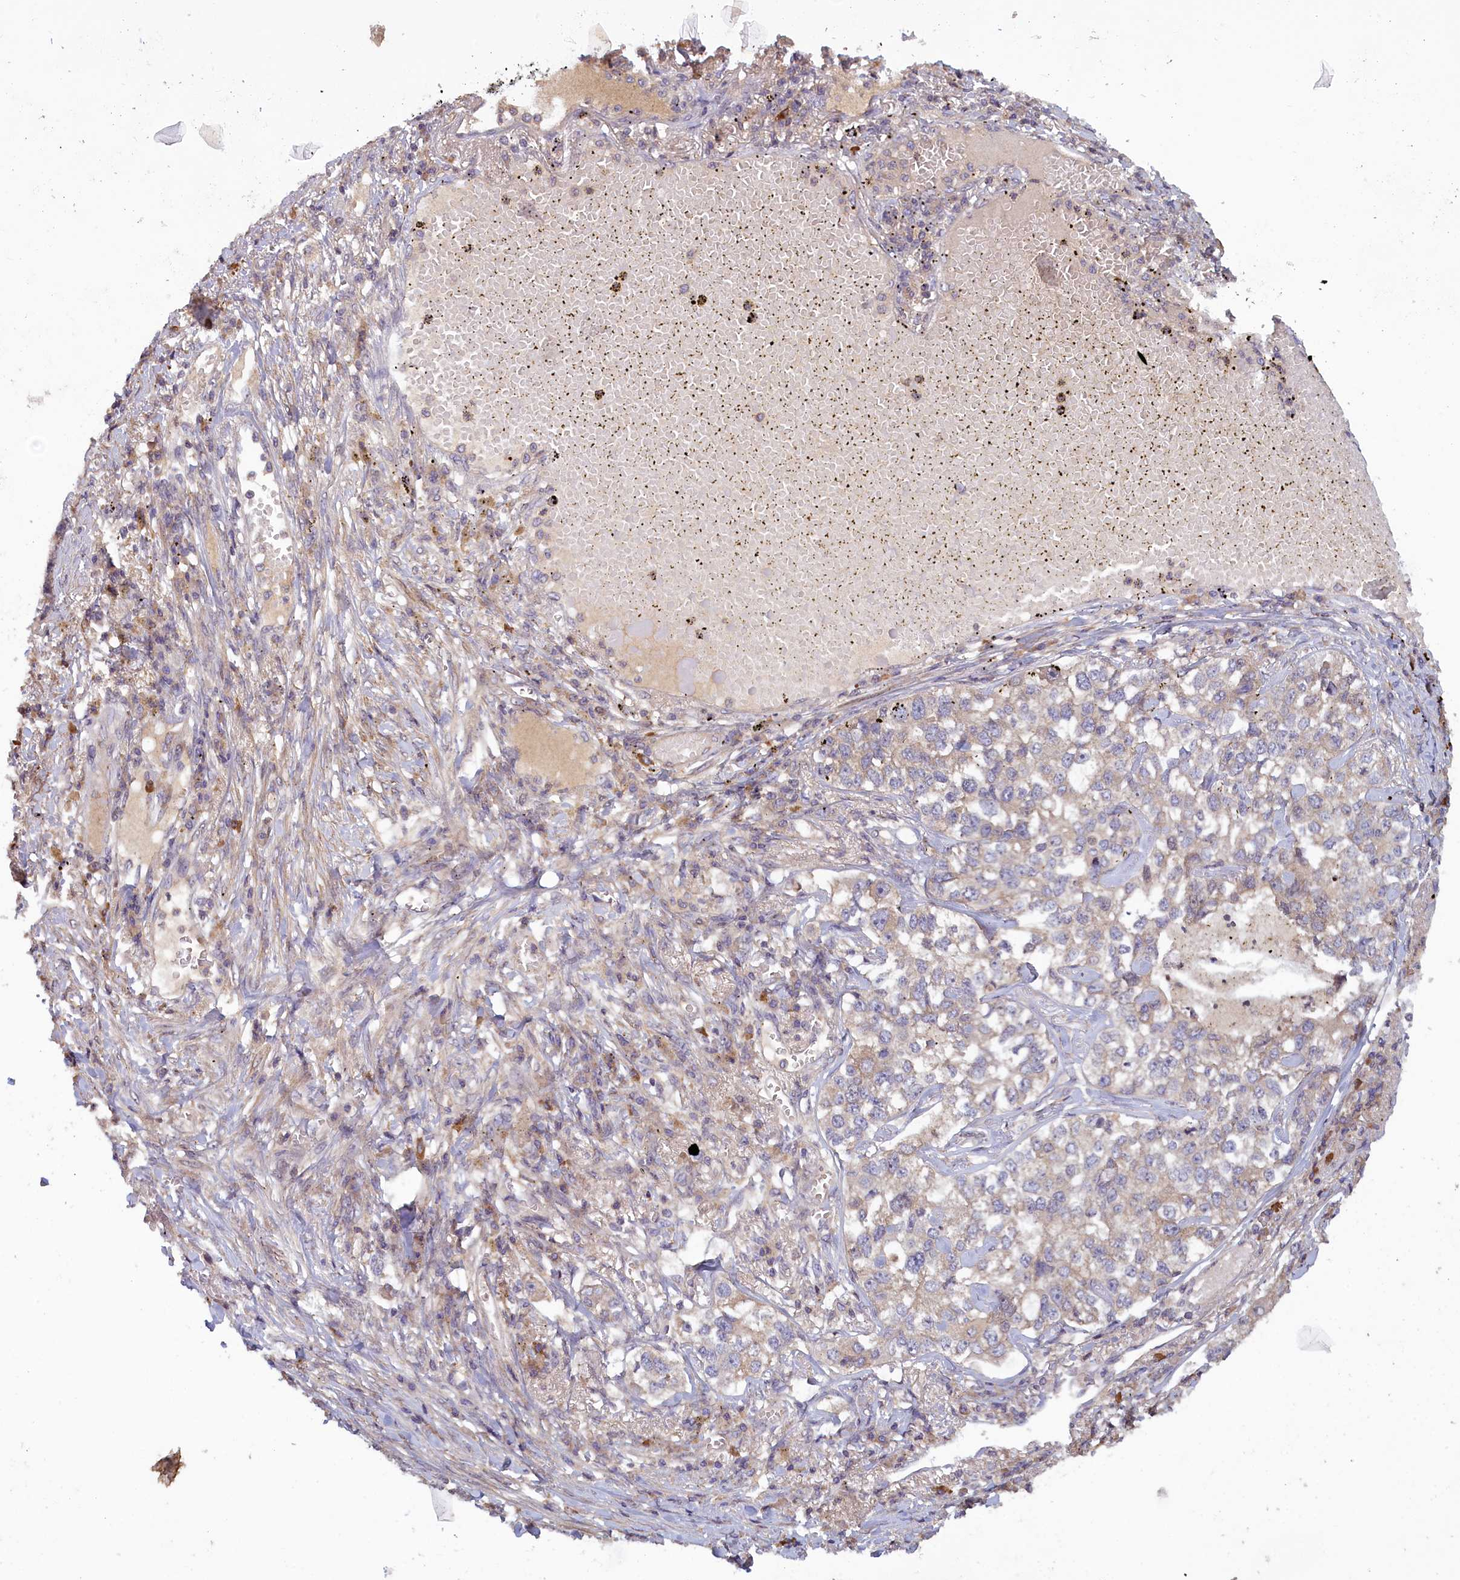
{"staining": {"intensity": "weak", "quantity": "25%-75%", "location": "cytoplasmic/membranous"}, "tissue": "lung cancer", "cell_type": "Tumor cells", "image_type": "cancer", "snomed": [{"axis": "morphology", "description": "Adenocarcinoma, NOS"}, {"axis": "topography", "description": "Lung"}], "caption": "Immunohistochemical staining of human lung adenocarcinoma demonstrates low levels of weak cytoplasmic/membranous protein positivity in approximately 25%-75% of tumor cells.", "gene": "NUDT6", "patient": {"sex": "male", "age": 49}}